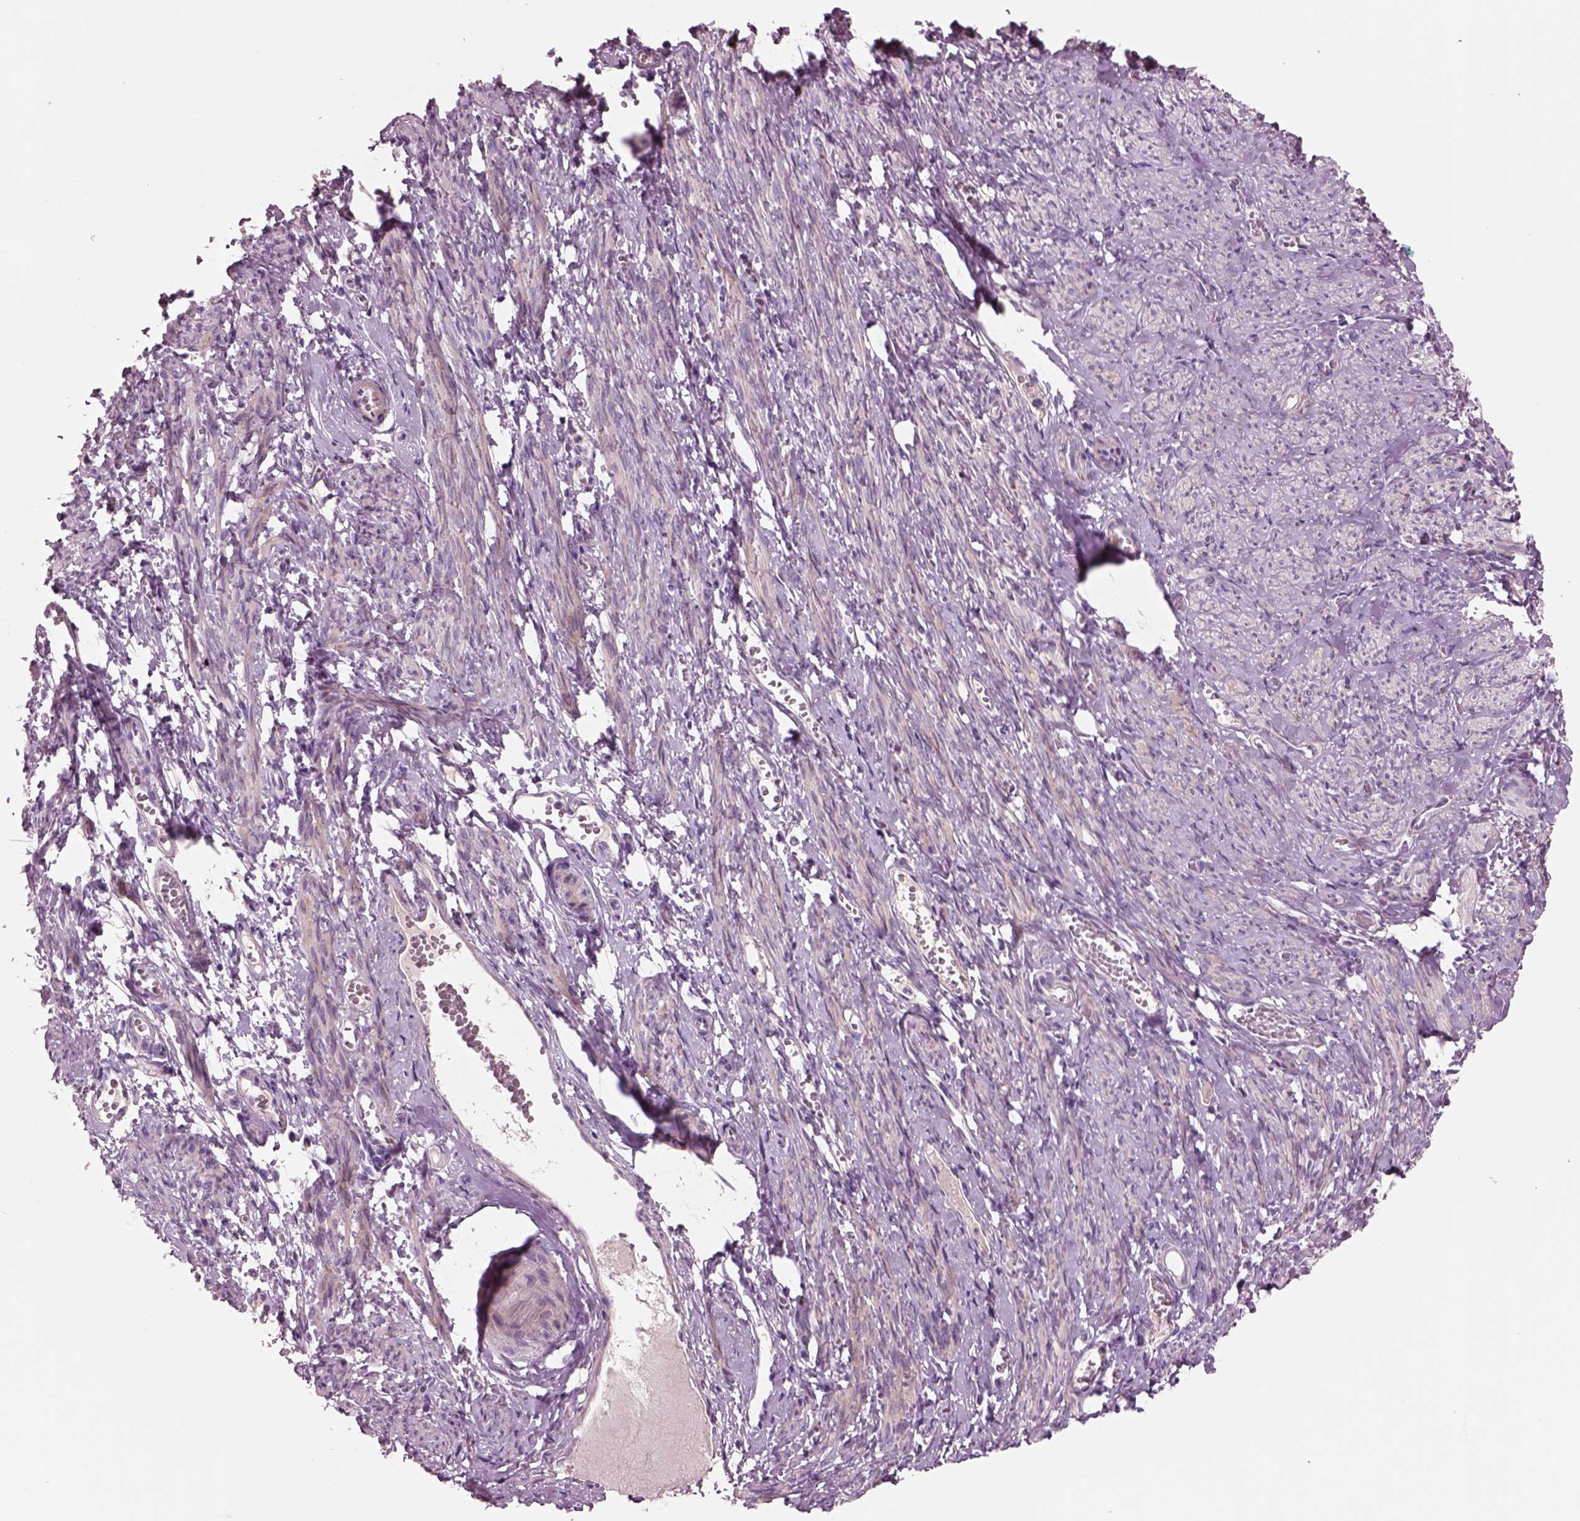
{"staining": {"intensity": "moderate", "quantity": "25%-75%", "location": "cytoplasmic/membranous"}, "tissue": "smooth muscle", "cell_type": "Smooth muscle cells", "image_type": "normal", "snomed": [{"axis": "morphology", "description": "Normal tissue, NOS"}, {"axis": "topography", "description": "Smooth muscle"}], "caption": "Protein staining by IHC demonstrates moderate cytoplasmic/membranous expression in approximately 25%-75% of smooth muscle cells in normal smooth muscle.", "gene": "PLPP7", "patient": {"sex": "female", "age": 65}}